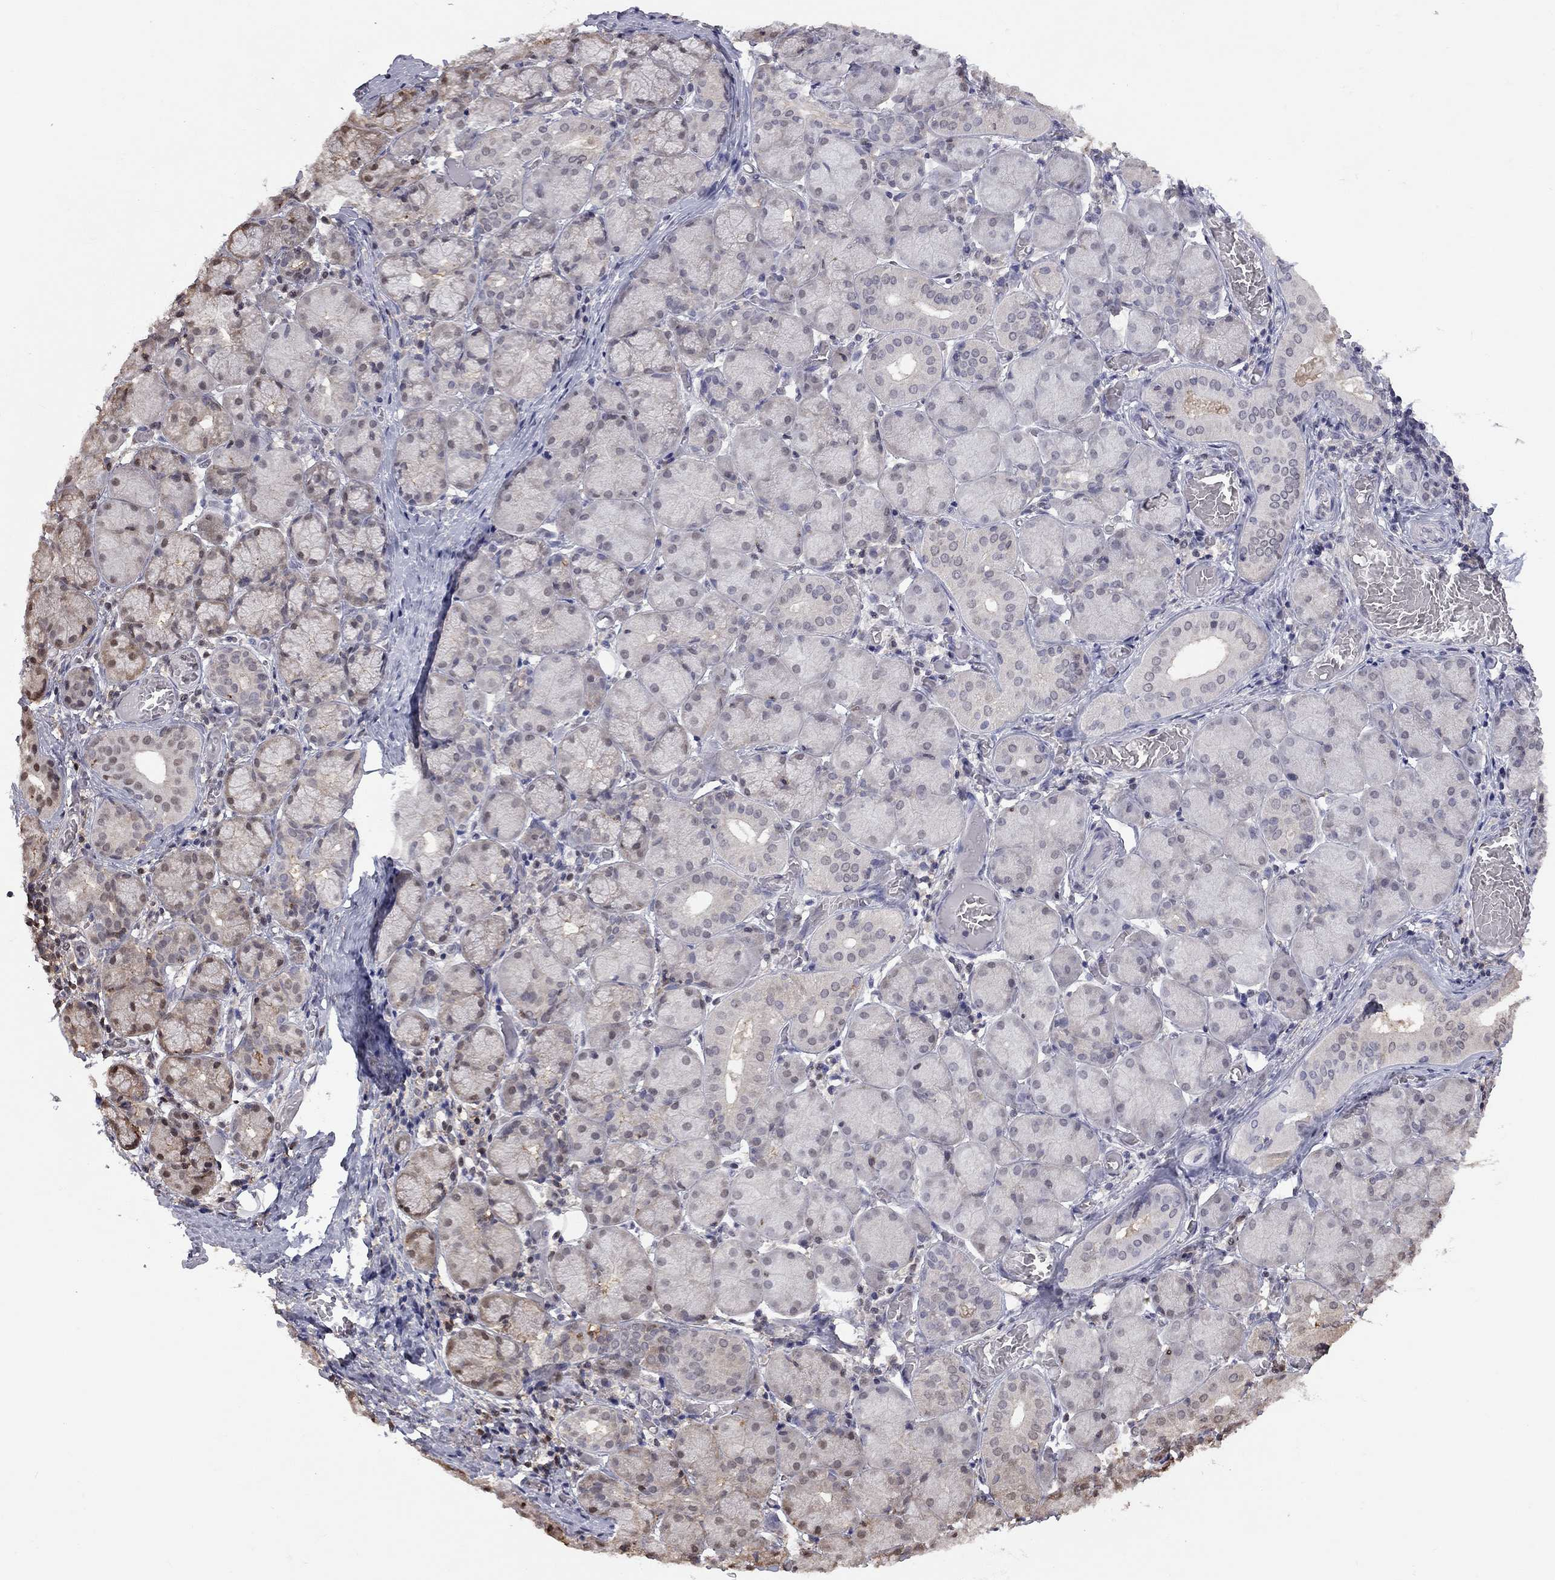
{"staining": {"intensity": "moderate", "quantity": "<25%", "location": "nuclear"}, "tissue": "salivary gland", "cell_type": "Glandular cells", "image_type": "normal", "snomed": [{"axis": "morphology", "description": "Normal tissue, NOS"}, {"axis": "topography", "description": "Salivary gland"}, {"axis": "topography", "description": "Peripheral nerve tissue"}], "caption": "A high-resolution image shows IHC staining of normal salivary gland, which exhibits moderate nuclear expression in about <25% of glandular cells.", "gene": "RFWD3", "patient": {"sex": "female", "age": 24}}